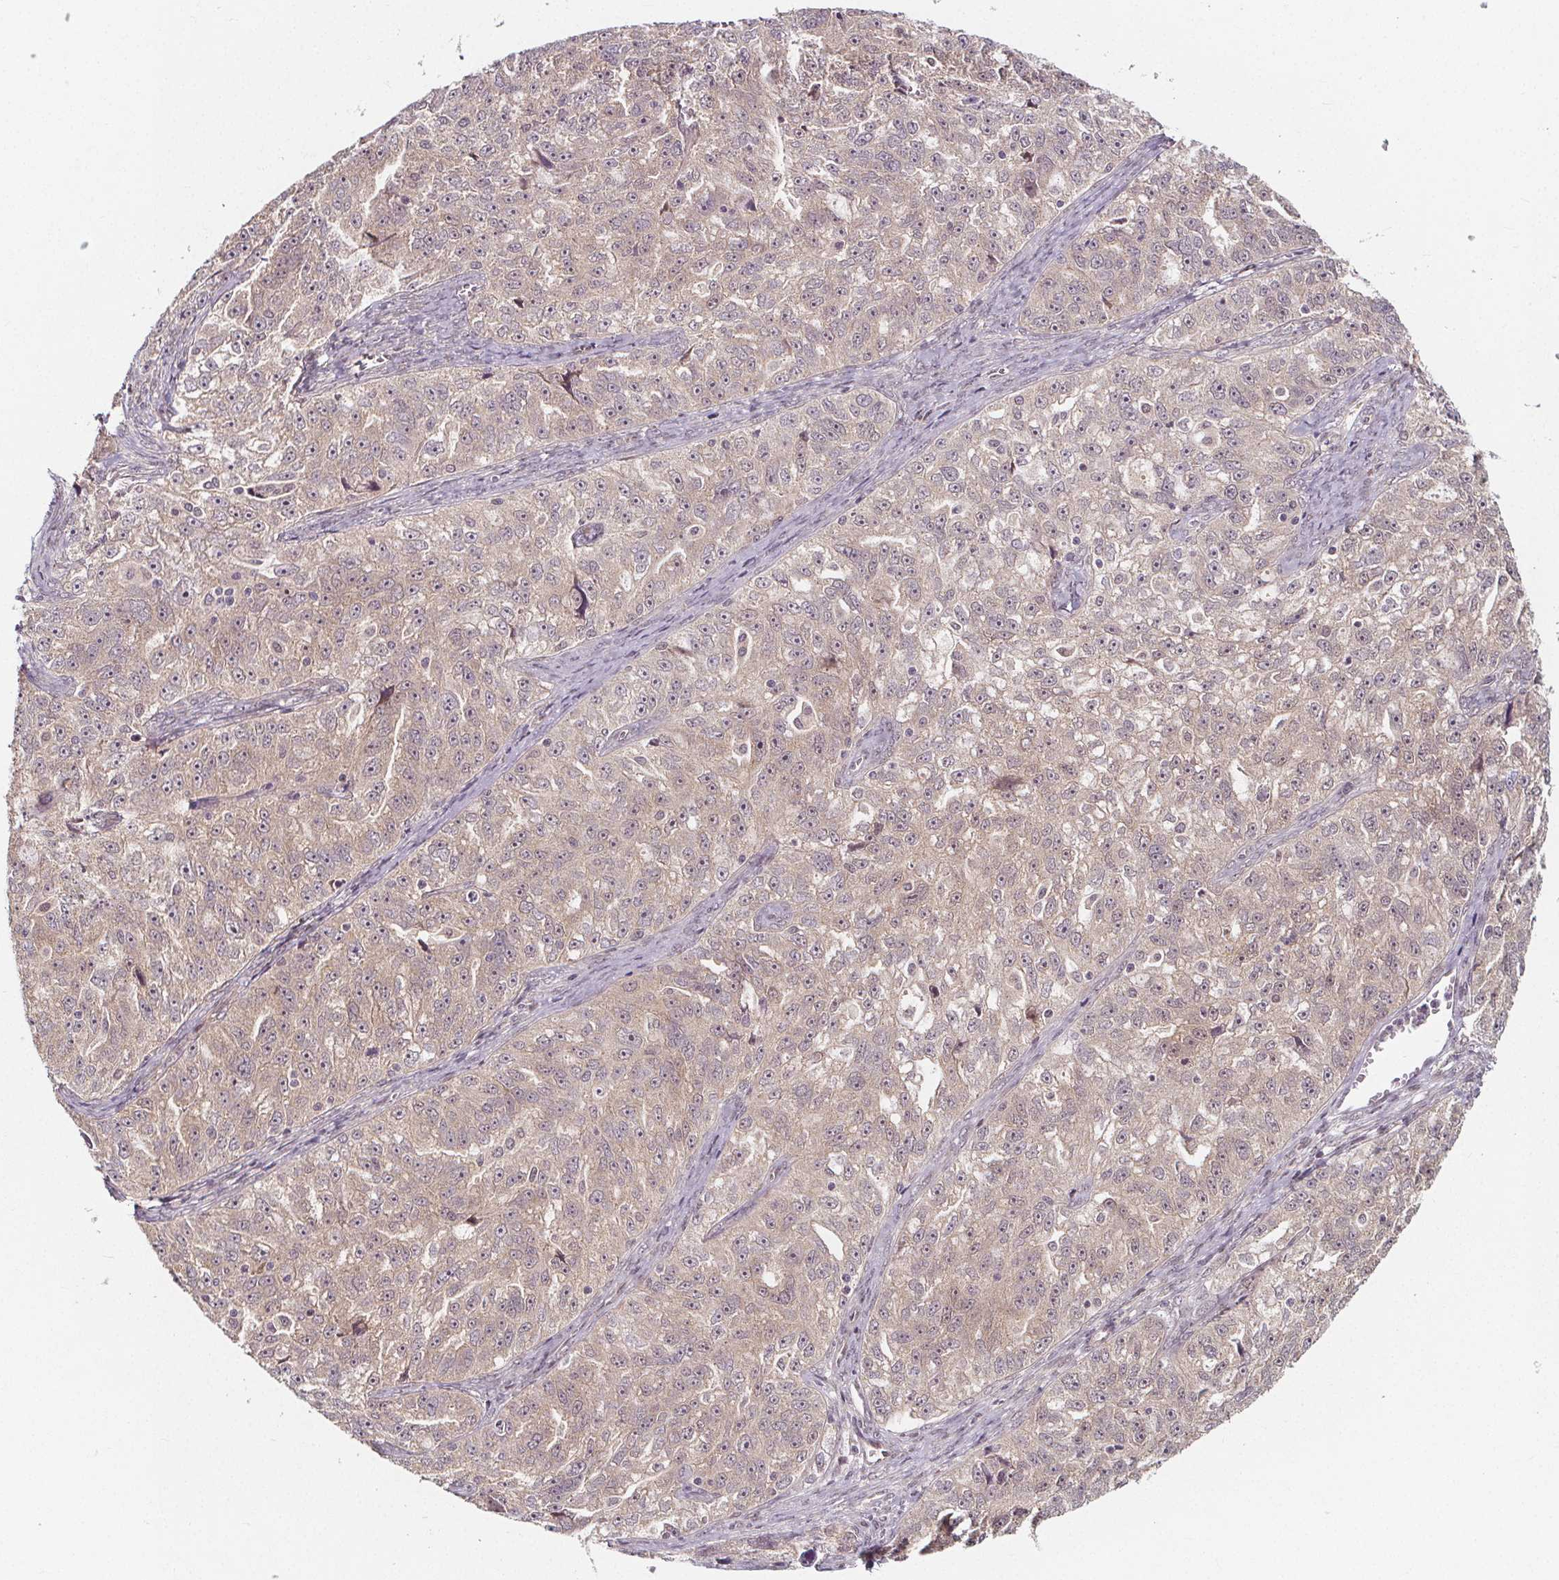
{"staining": {"intensity": "weak", "quantity": "<25%", "location": "cytoplasmic/membranous"}, "tissue": "ovarian cancer", "cell_type": "Tumor cells", "image_type": "cancer", "snomed": [{"axis": "morphology", "description": "Cystadenocarcinoma, serous, NOS"}, {"axis": "topography", "description": "Ovary"}], "caption": "Immunohistochemistry (IHC) histopathology image of neoplastic tissue: human ovarian cancer stained with DAB (3,3'-diaminobenzidine) reveals no significant protein positivity in tumor cells.", "gene": "AKT1S1", "patient": {"sex": "female", "age": 51}}